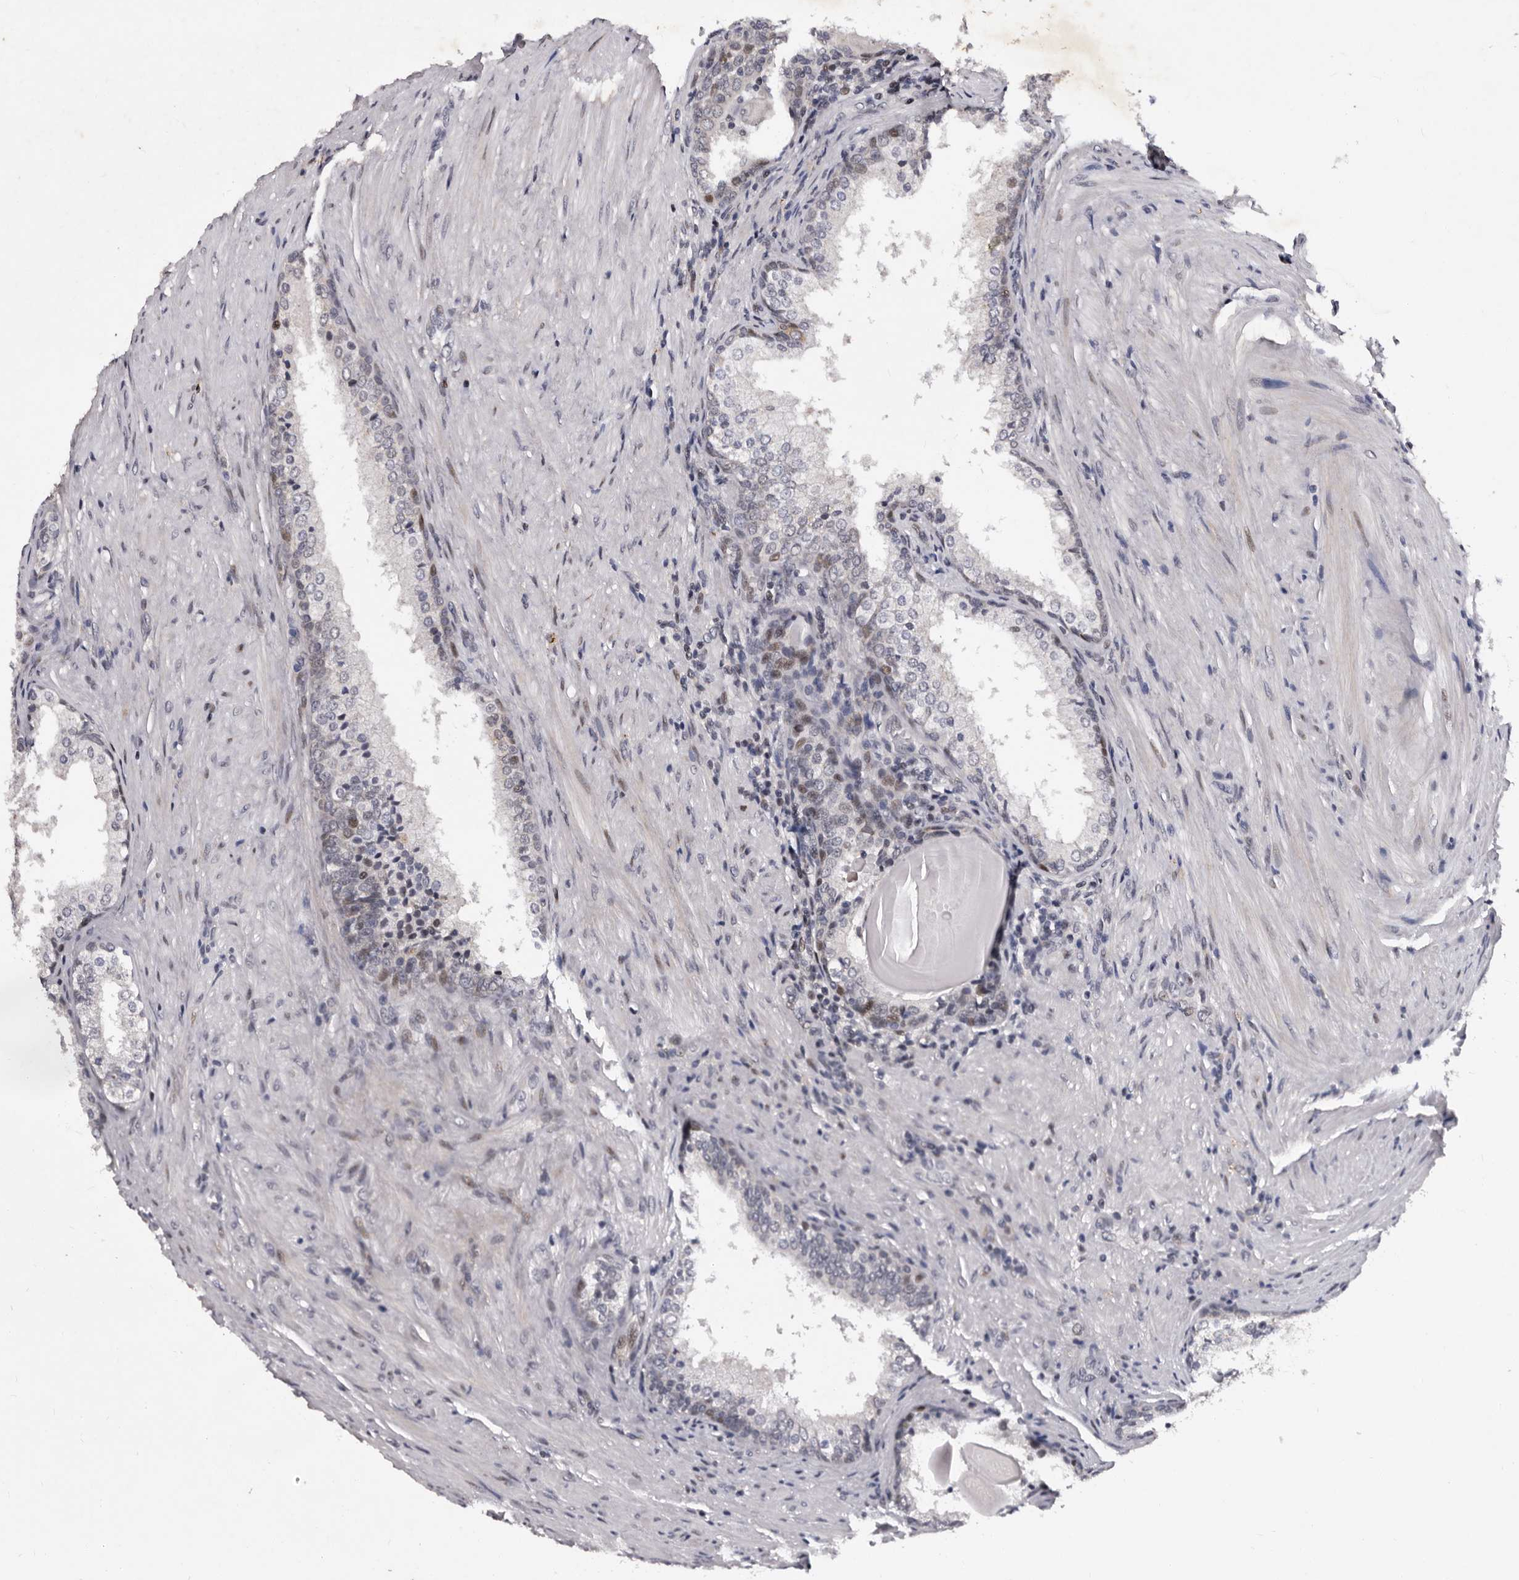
{"staining": {"intensity": "weak", "quantity": "<25%", "location": "nuclear"}, "tissue": "prostate cancer", "cell_type": "Tumor cells", "image_type": "cancer", "snomed": [{"axis": "morphology", "description": "Adenocarcinoma, High grade"}, {"axis": "topography", "description": "Prostate"}], "caption": "There is no significant staining in tumor cells of high-grade adenocarcinoma (prostate).", "gene": "TNKS", "patient": {"sex": "male", "age": 60}}